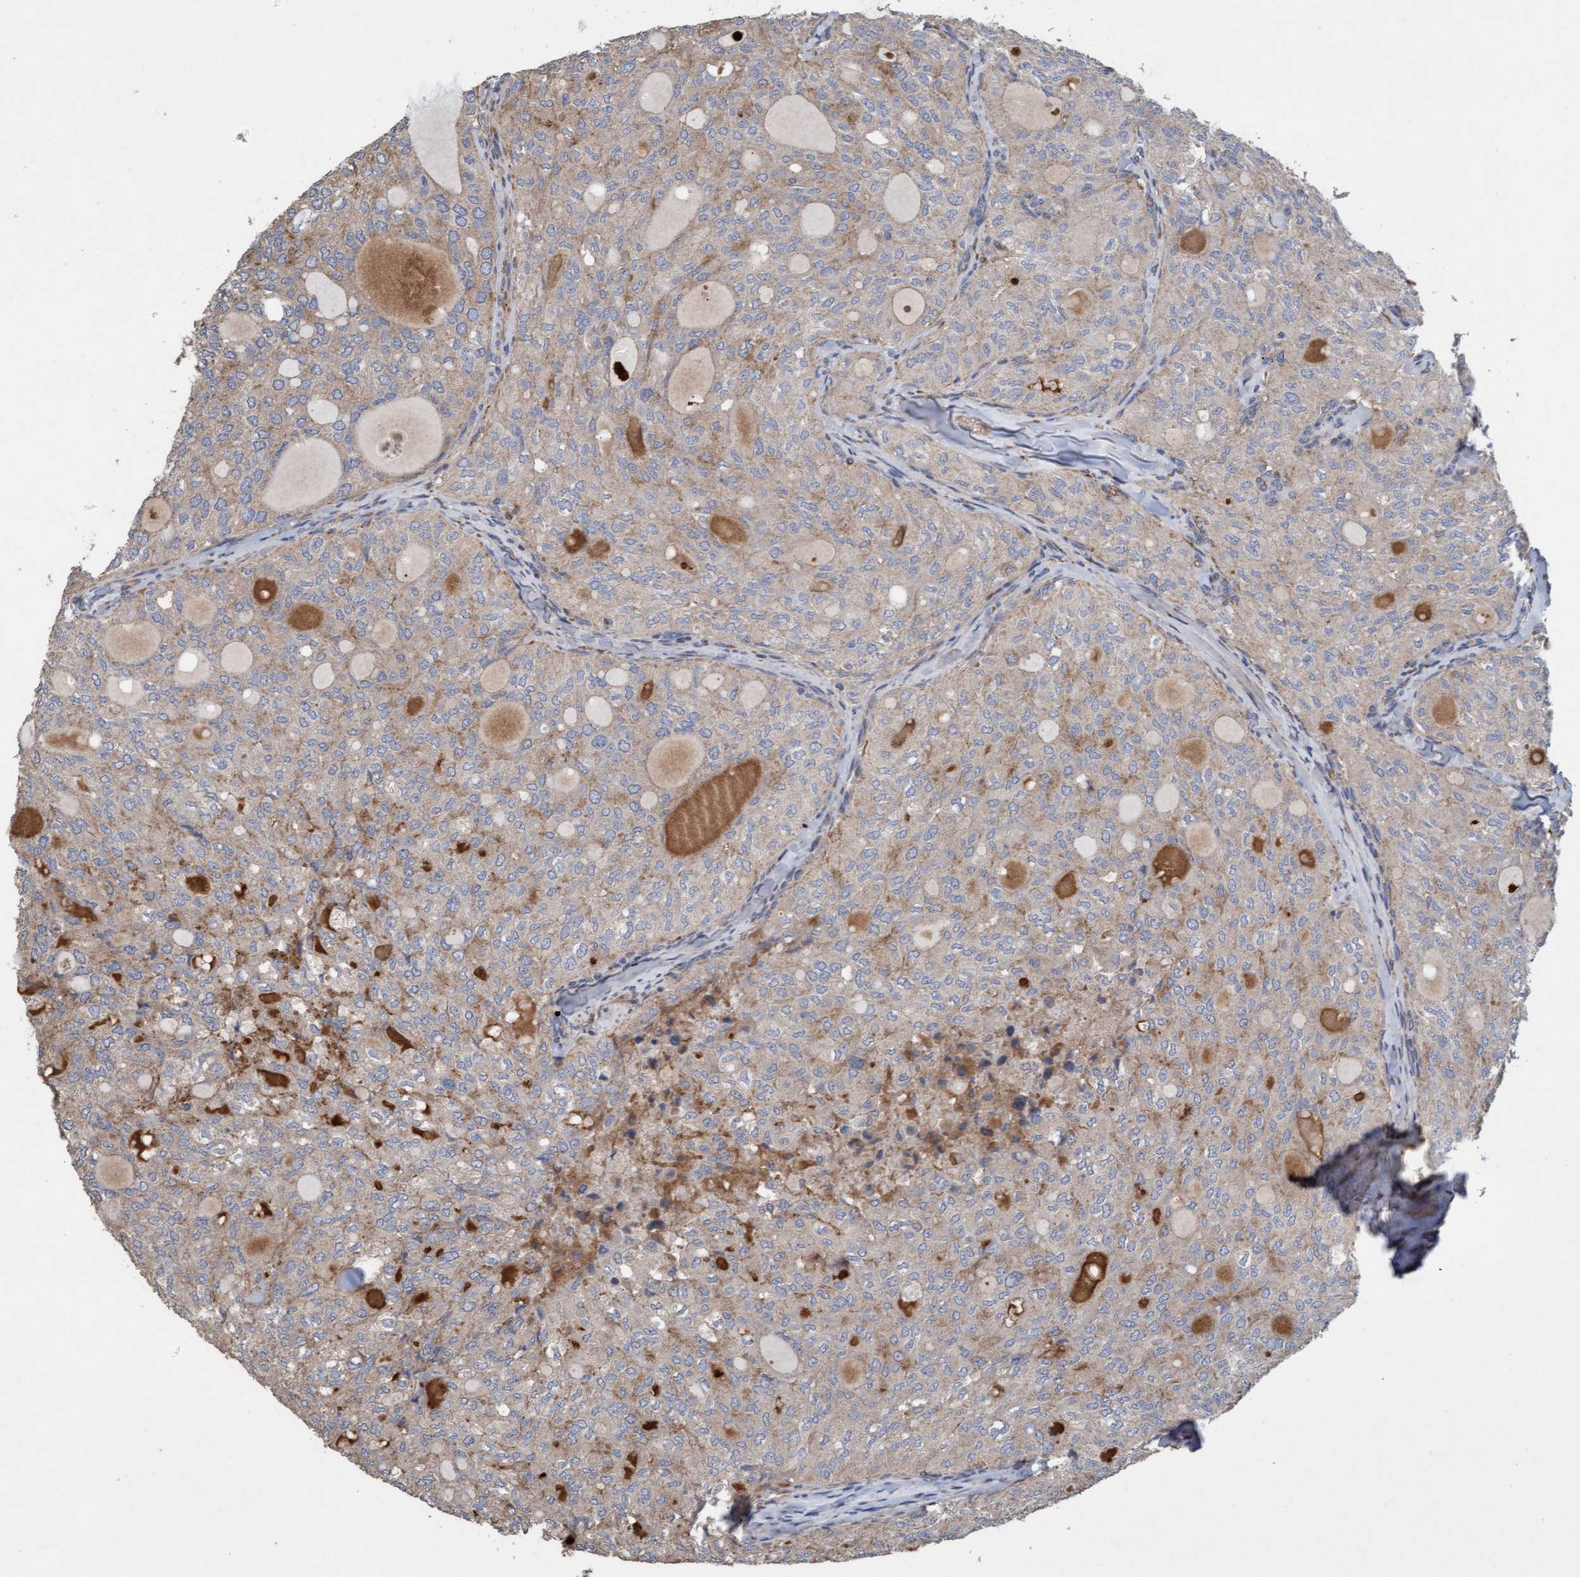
{"staining": {"intensity": "weak", "quantity": ">75%", "location": "cytoplasmic/membranous"}, "tissue": "thyroid cancer", "cell_type": "Tumor cells", "image_type": "cancer", "snomed": [{"axis": "morphology", "description": "Follicular adenoma carcinoma, NOS"}, {"axis": "topography", "description": "Thyroid gland"}], "caption": "Immunohistochemistry (IHC) histopathology image of neoplastic tissue: human thyroid follicular adenoma carcinoma stained using IHC reveals low levels of weak protein expression localized specifically in the cytoplasmic/membranous of tumor cells, appearing as a cytoplasmic/membranous brown color.", "gene": "DDHD2", "patient": {"sex": "male", "age": 75}}